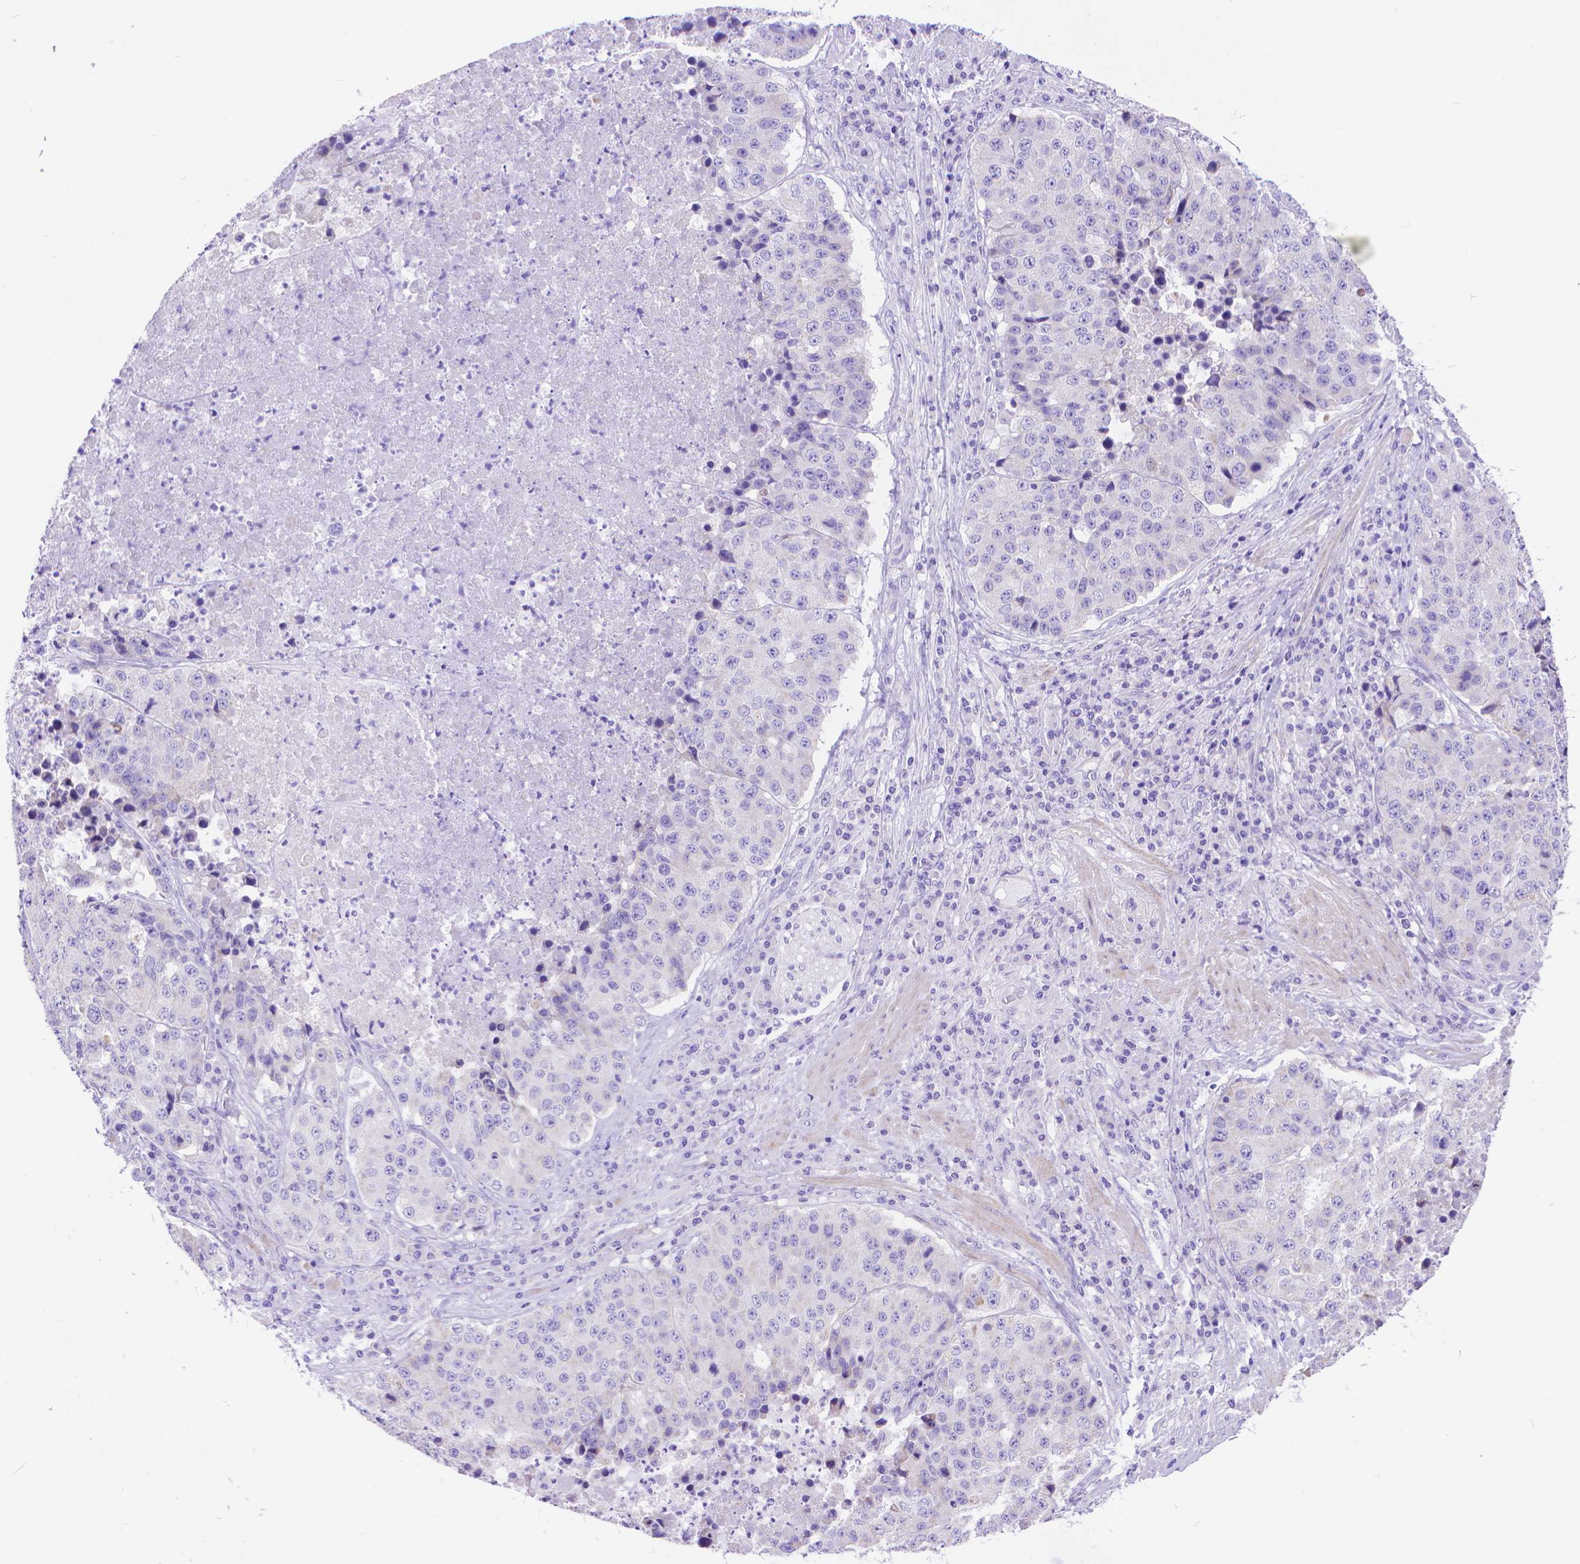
{"staining": {"intensity": "negative", "quantity": "none", "location": "none"}, "tissue": "stomach cancer", "cell_type": "Tumor cells", "image_type": "cancer", "snomed": [{"axis": "morphology", "description": "Adenocarcinoma, NOS"}, {"axis": "topography", "description": "Stomach"}], "caption": "There is no significant staining in tumor cells of stomach cancer.", "gene": "DHRS2", "patient": {"sex": "male", "age": 71}}